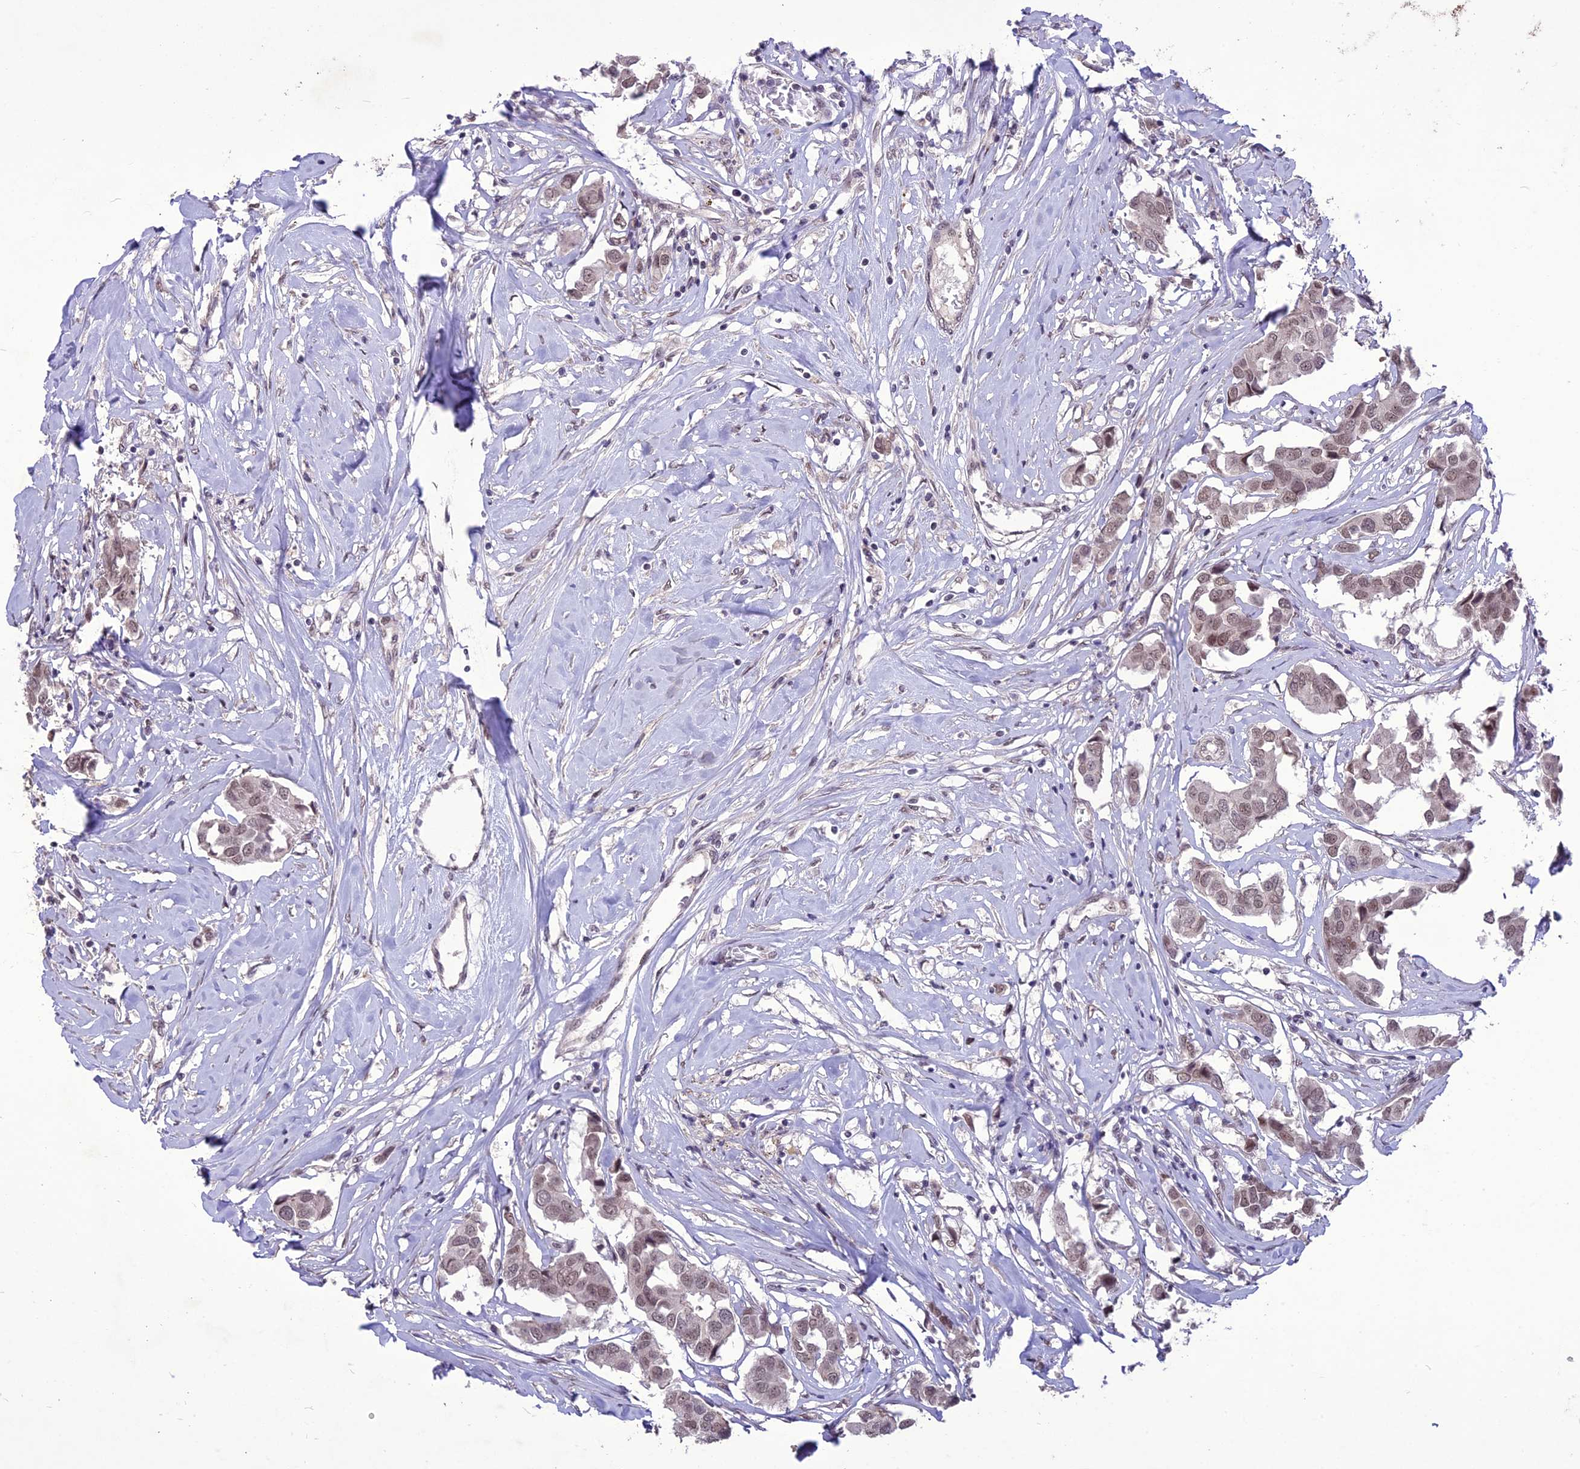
{"staining": {"intensity": "weak", "quantity": ">75%", "location": "nuclear"}, "tissue": "breast cancer", "cell_type": "Tumor cells", "image_type": "cancer", "snomed": [{"axis": "morphology", "description": "Duct carcinoma"}, {"axis": "topography", "description": "Breast"}], "caption": "An image showing weak nuclear expression in about >75% of tumor cells in breast invasive ductal carcinoma, as visualized by brown immunohistochemical staining.", "gene": "DIS3", "patient": {"sex": "female", "age": 80}}